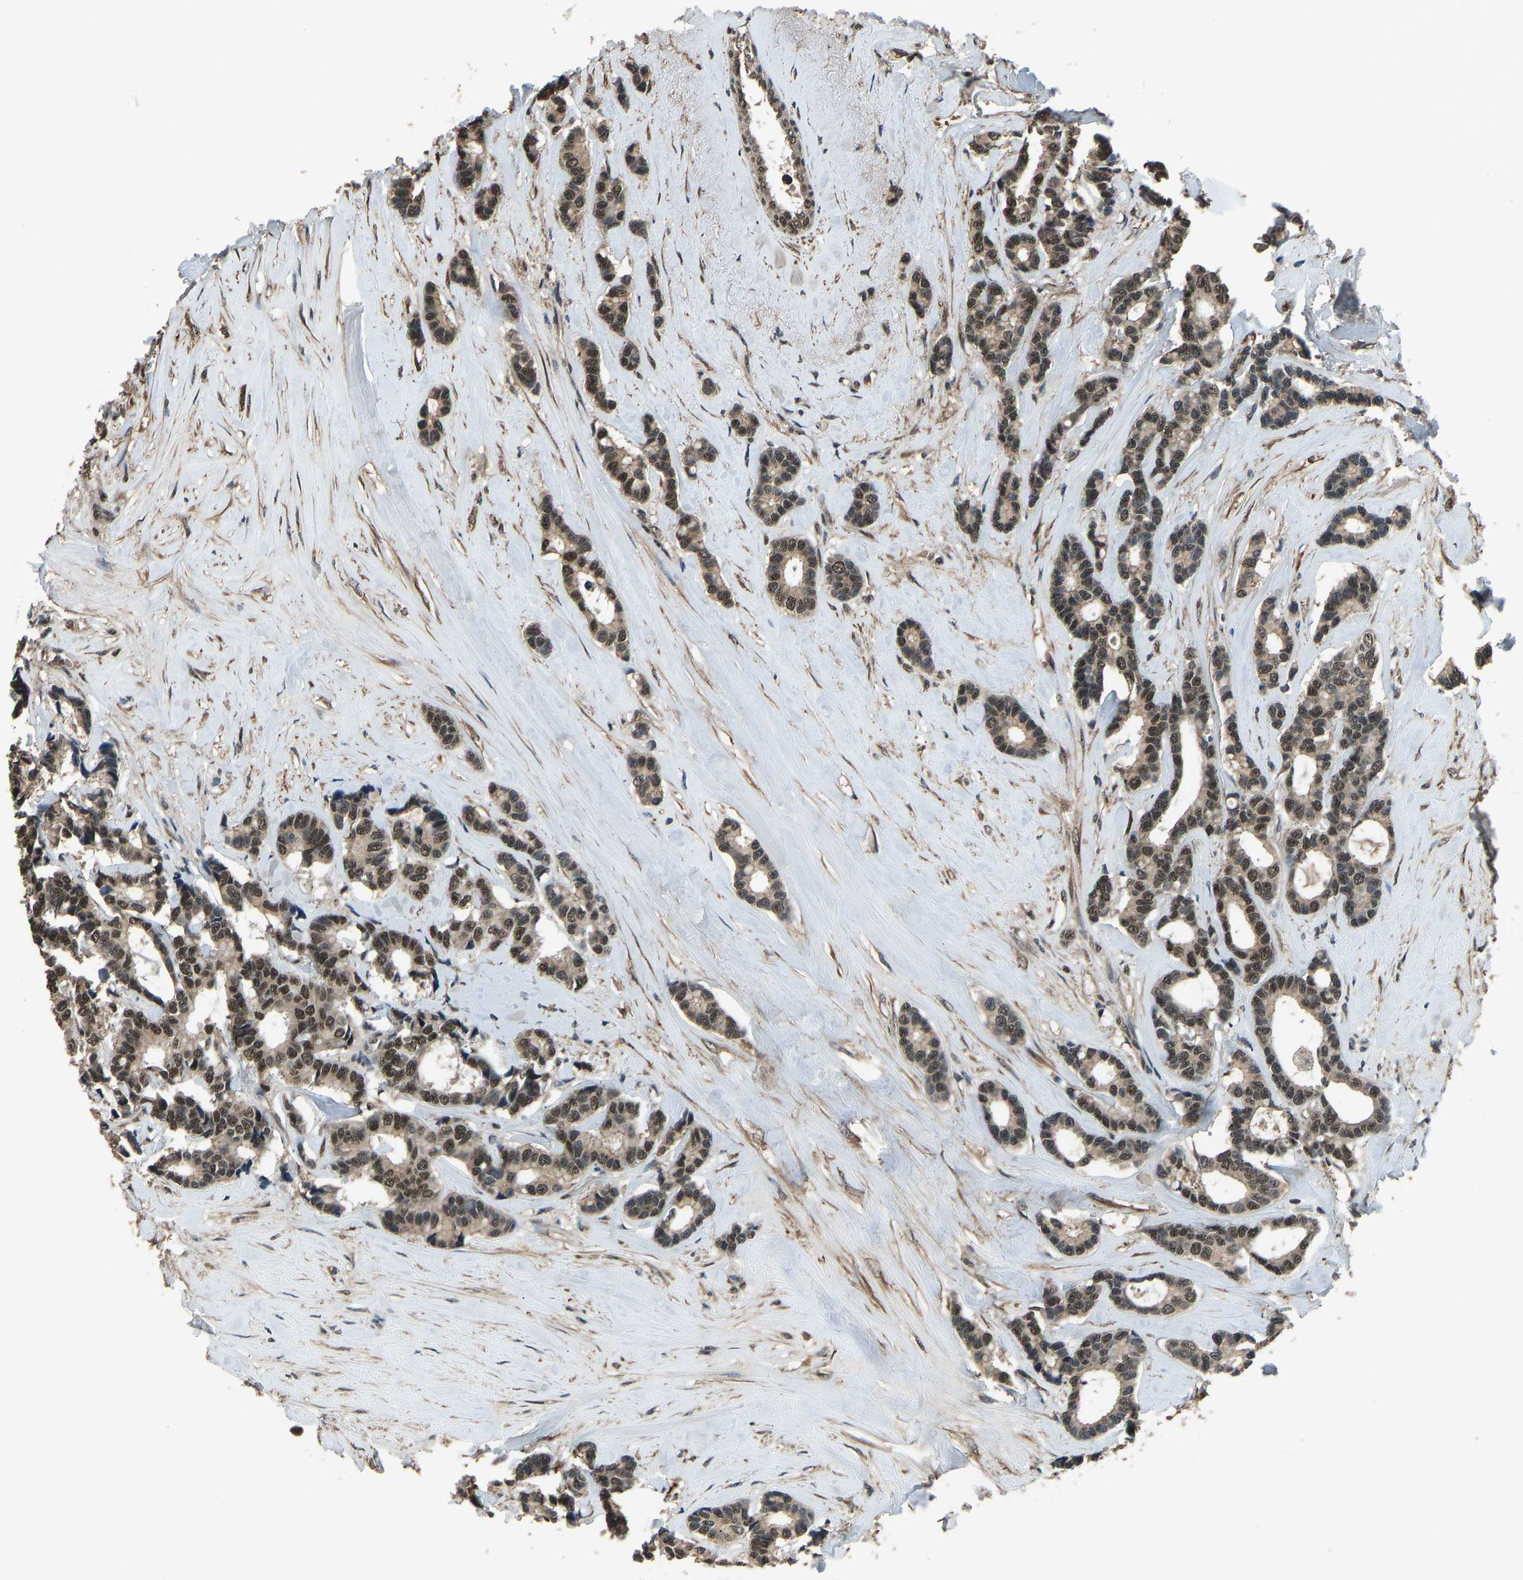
{"staining": {"intensity": "moderate", "quantity": ">75%", "location": "nuclear"}, "tissue": "breast cancer", "cell_type": "Tumor cells", "image_type": "cancer", "snomed": [{"axis": "morphology", "description": "Duct carcinoma"}, {"axis": "topography", "description": "Breast"}], "caption": "Tumor cells exhibit medium levels of moderate nuclear staining in approximately >75% of cells in breast intraductal carcinoma. Nuclei are stained in blue.", "gene": "TOX4", "patient": {"sex": "female", "age": 87}}